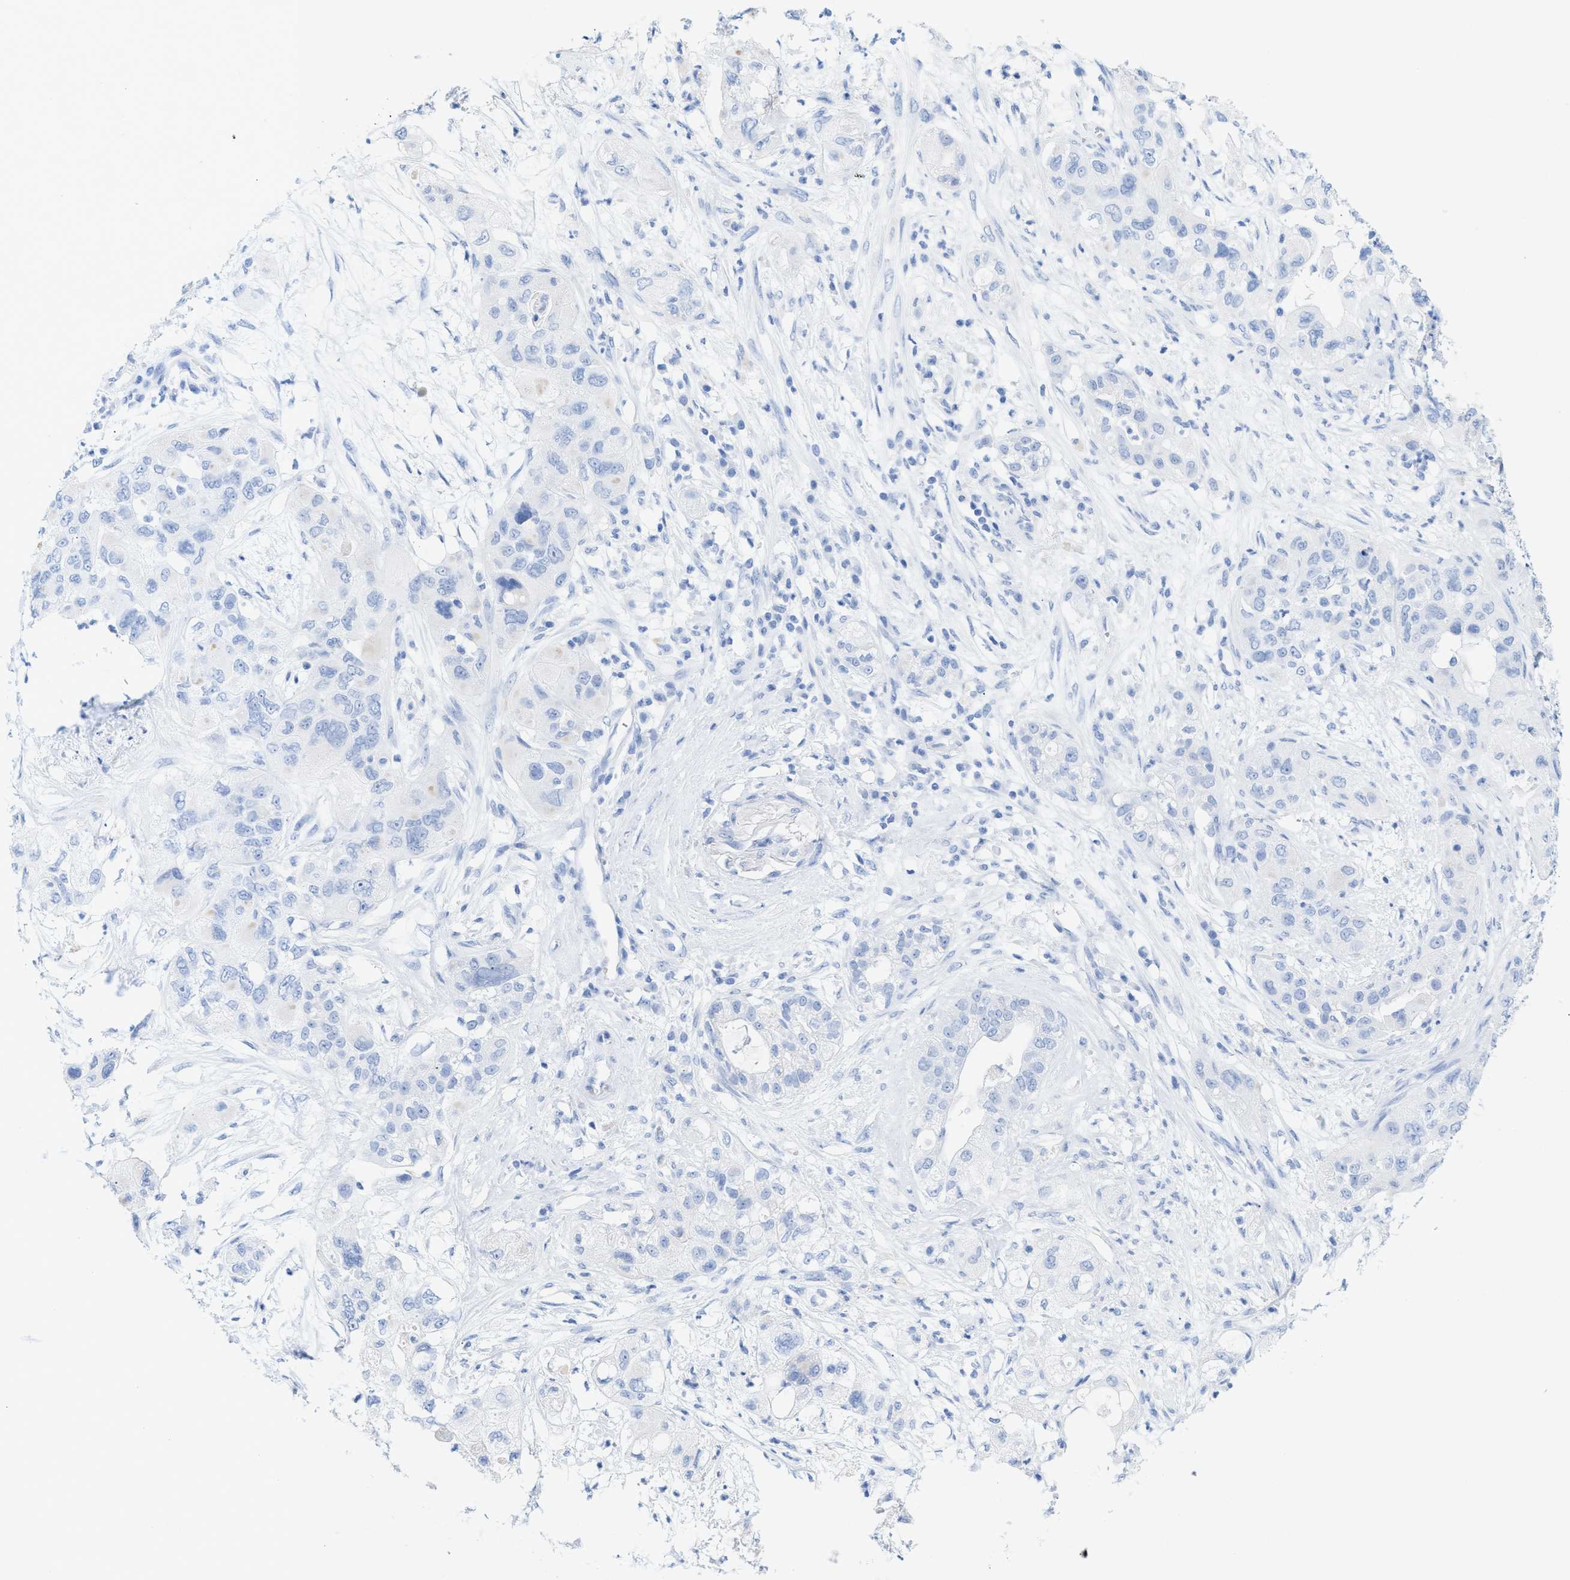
{"staining": {"intensity": "negative", "quantity": "none", "location": "none"}, "tissue": "pancreatic cancer", "cell_type": "Tumor cells", "image_type": "cancer", "snomed": [{"axis": "morphology", "description": "Adenocarcinoma, NOS"}, {"axis": "topography", "description": "Pancreas"}], "caption": "There is no significant staining in tumor cells of pancreatic cancer (adenocarcinoma).", "gene": "ANKFN1", "patient": {"sex": "female", "age": 78}}